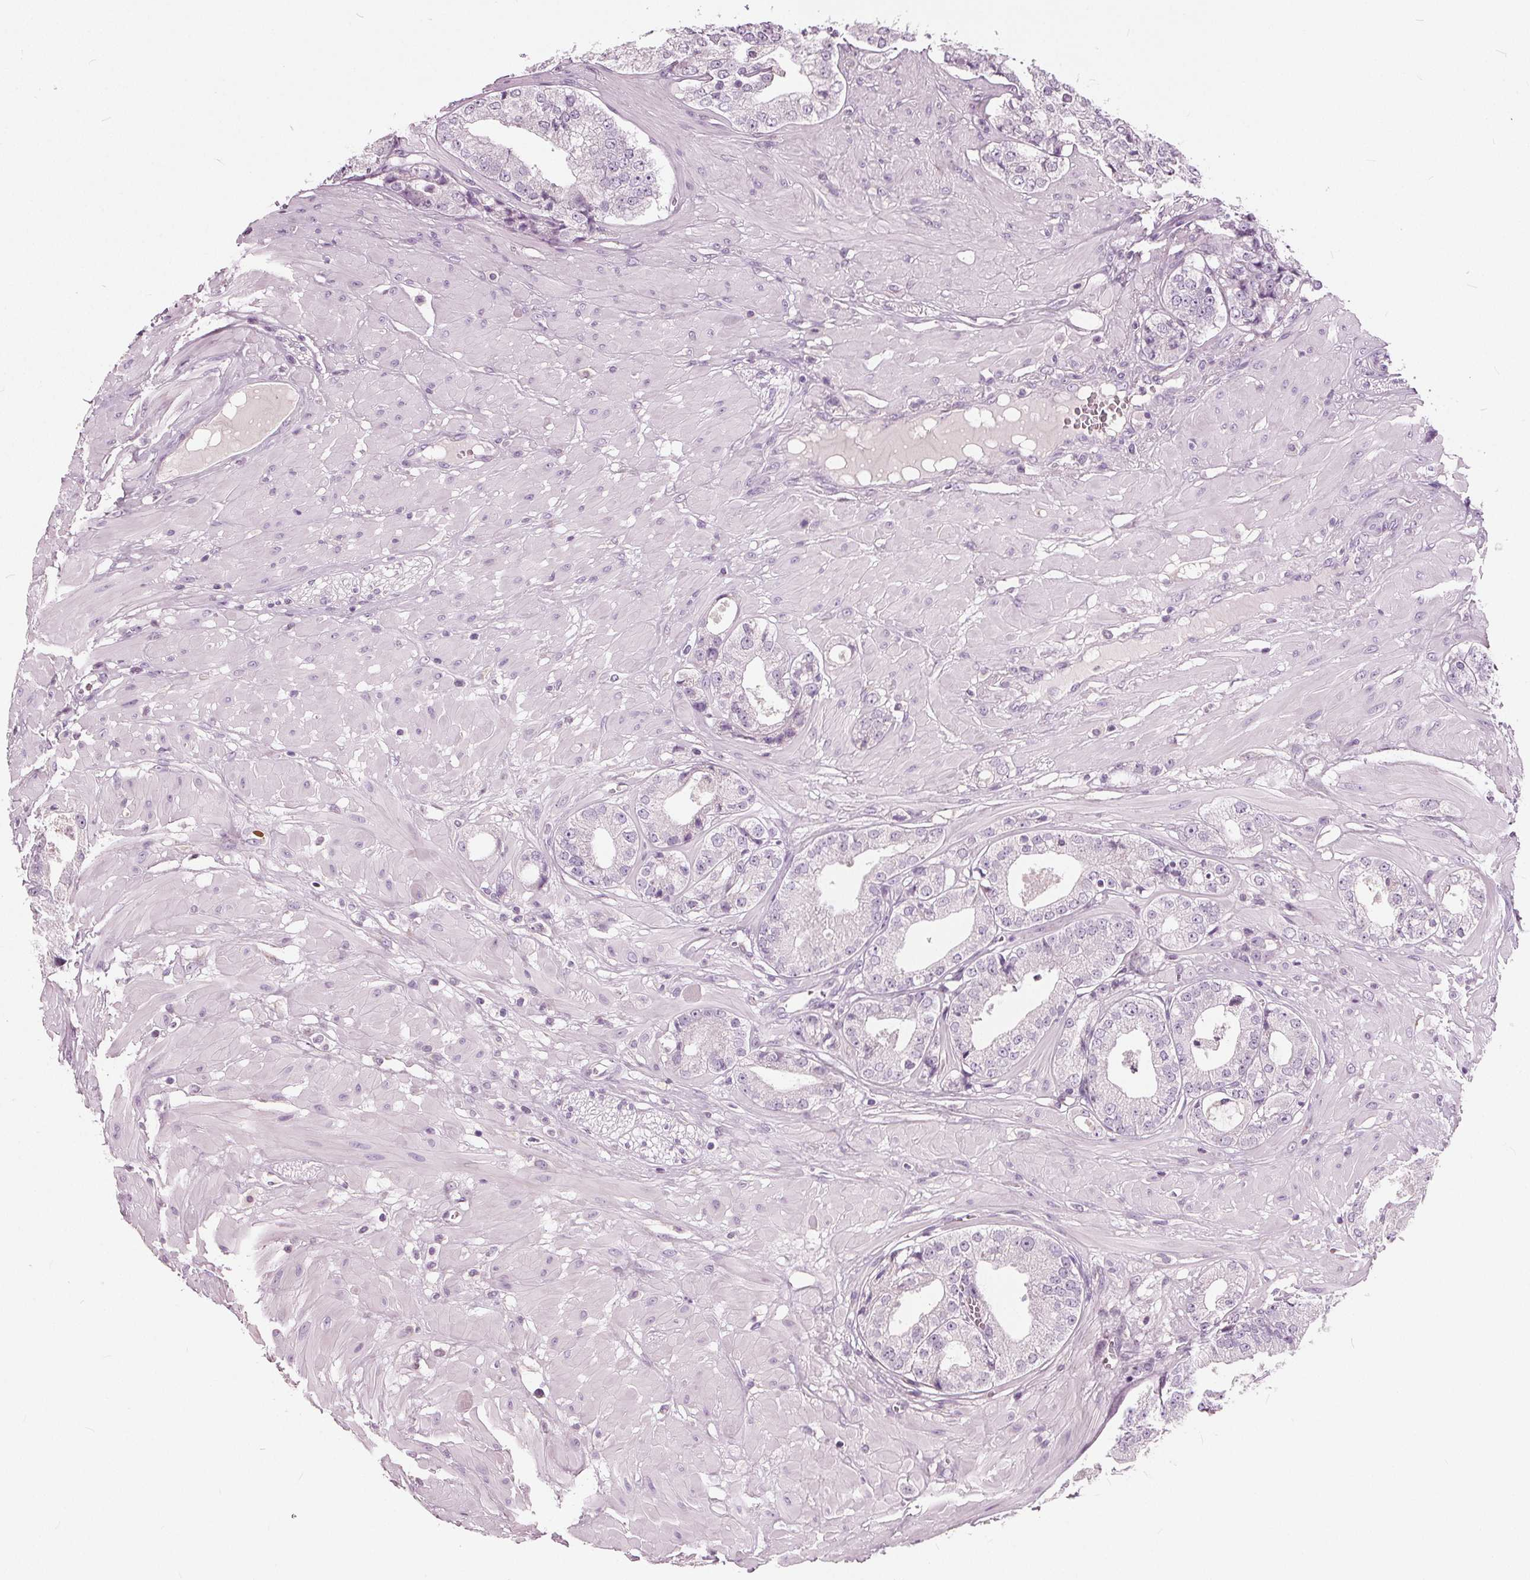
{"staining": {"intensity": "negative", "quantity": "none", "location": "none"}, "tissue": "prostate cancer", "cell_type": "Tumor cells", "image_type": "cancer", "snomed": [{"axis": "morphology", "description": "Adenocarcinoma, Low grade"}, {"axis": "topography", "description": "Prostate"}], "caption": "Micrograph shows no protein expression in tumor cells of prostate low-grade adenocarcinoma tissue.", "gene": "LHFPL7", "patient": {"sex": "male", "age": 60}}